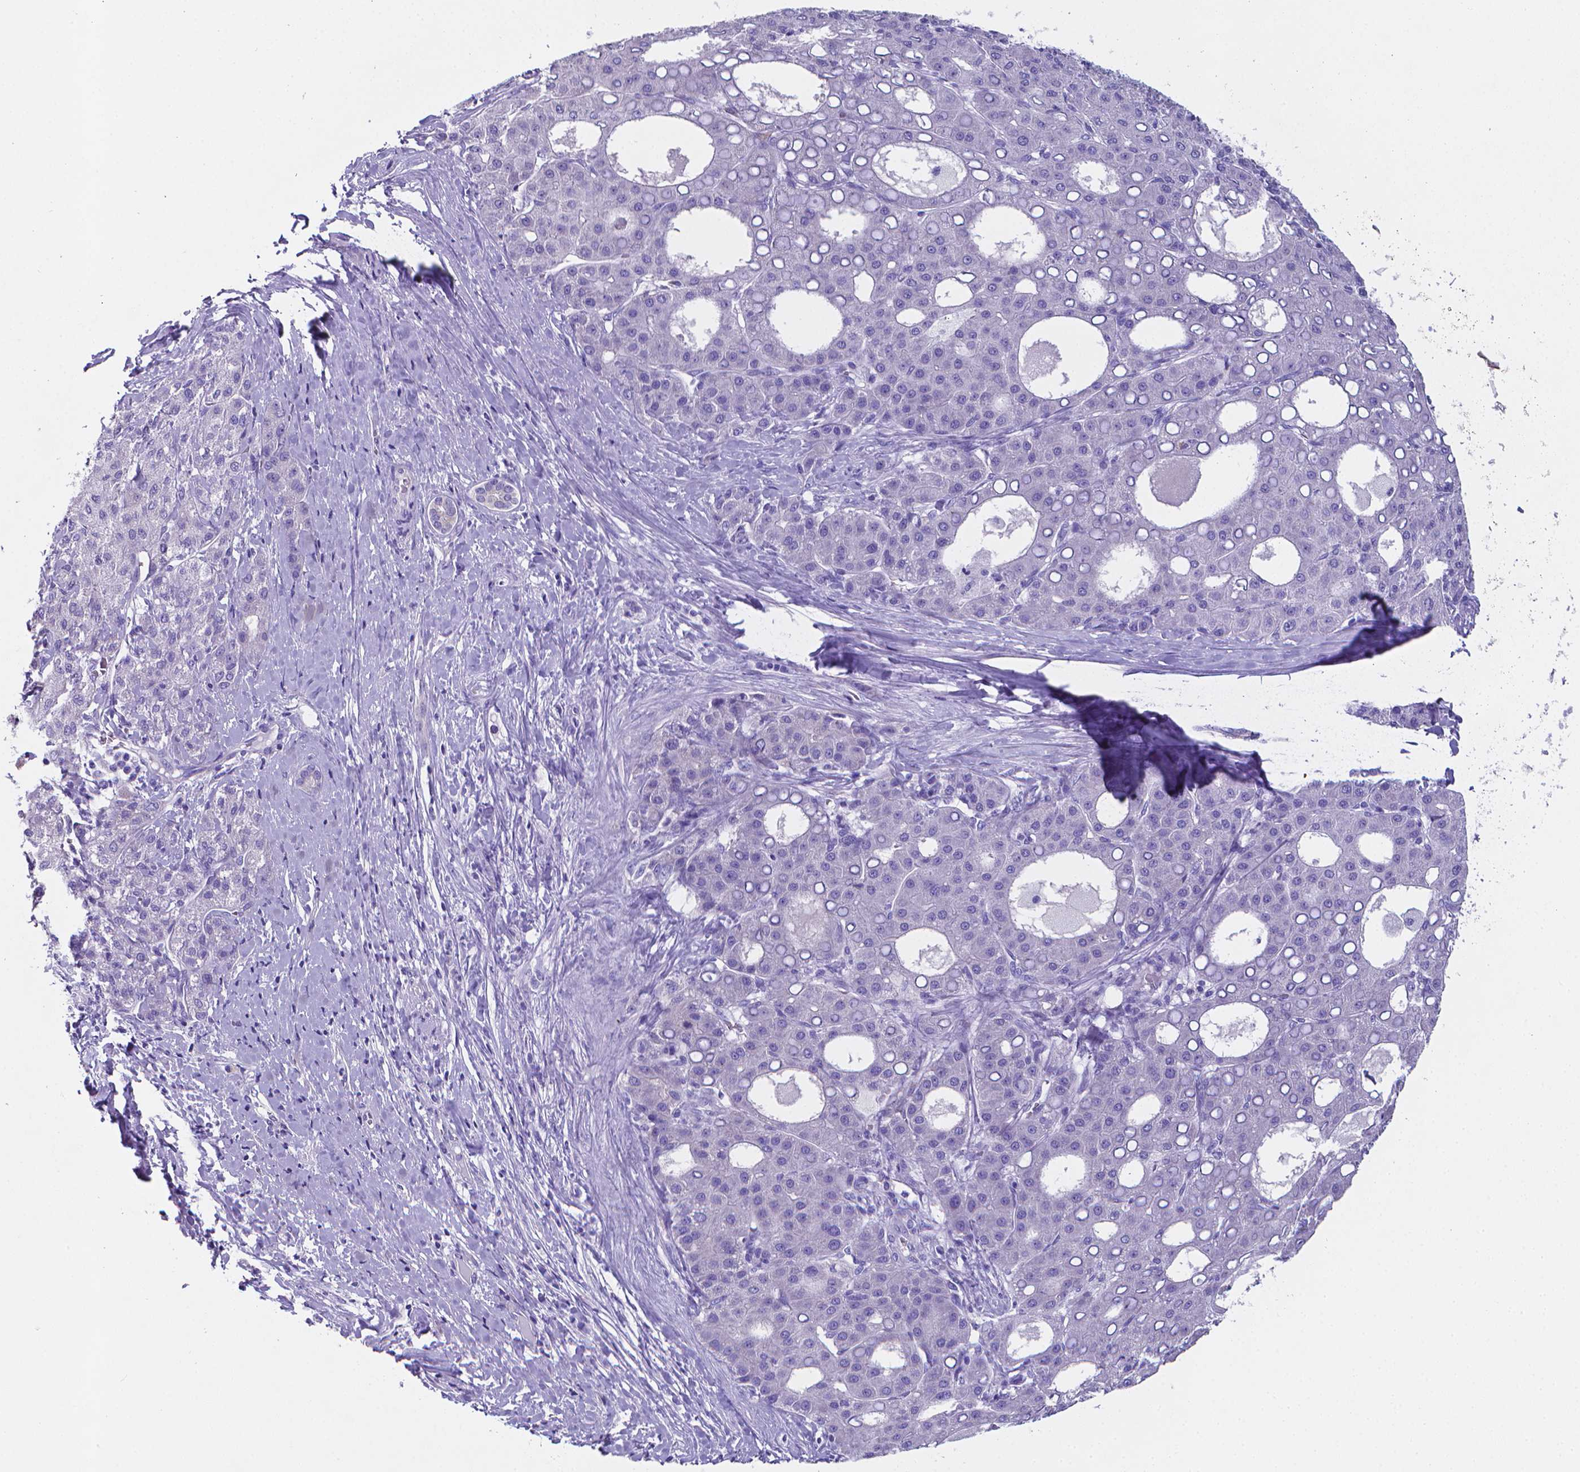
{"staining": {"intensity": "negative", "quantity": "none", "location": "none"}, "tissue": "liver cancer", "cell_type": "Tumor cells", "image_type": "cancer", "snomed": [{"axis": "morphology", "description": "Carcinoma, Hepatocellular, NOS"}, {"axis": "topography", "description": "Liver"}], "caption": "DAB immunohistochemical staining of liver cancer displays no significant staining in tumor cells.", "gene": "LRRC73", "patient": {"sex": "male", "age": 65}}